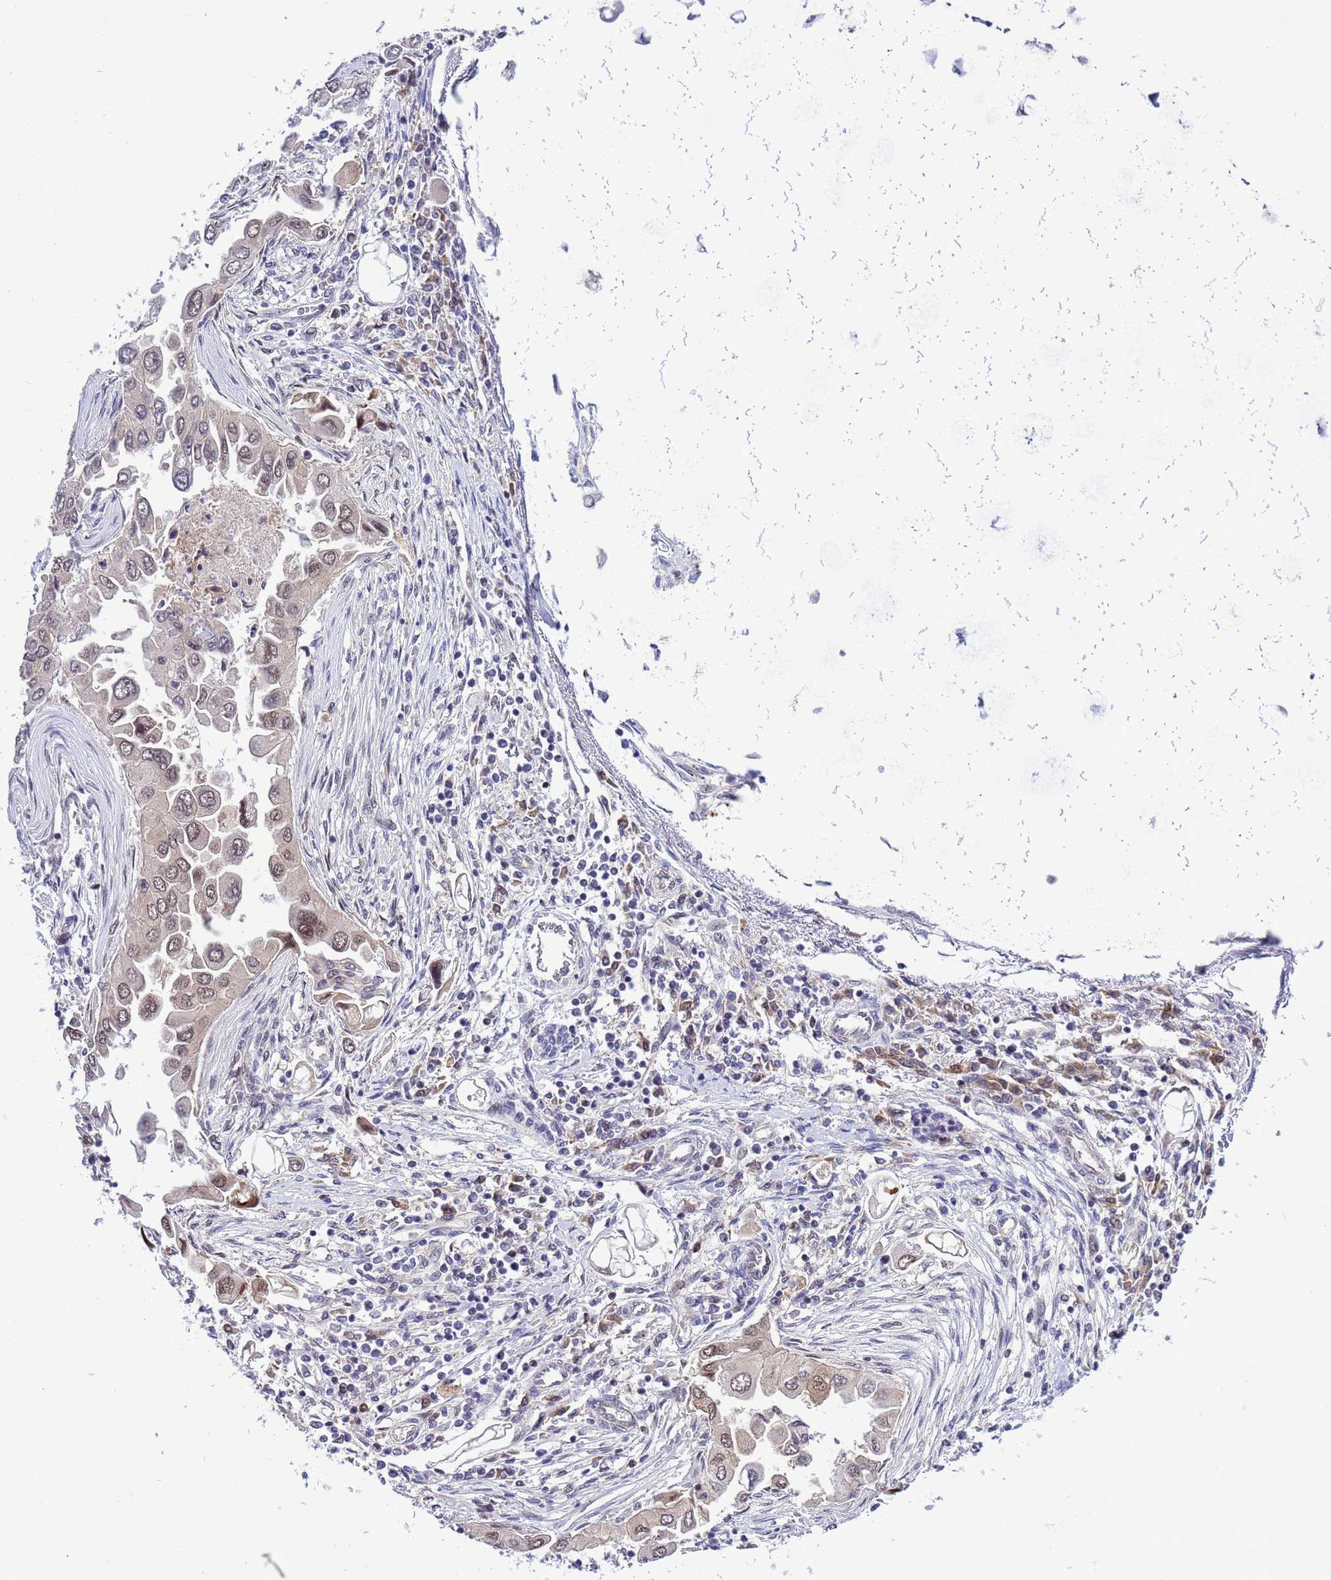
{"staining": {"intensity": "weak", "quantity": ">75%", "location": "nuclear"}, "tissue": "lung cancer", "cell_type": "Tumor cells", "image_type": "cancer", "snomed": [{"axis": "morphology", "description": "Adenocarcinoma, NOS"}, {"axis": "topography", "description": "Lung"}], "caption": "A micrograph of human lung cancer (adenocarcinoma) stained for a protein demonstrates weak nuclear brown staining in tumor cells.", "gene": "RASD1", "patient": {"sex": "female", "age": 76}}